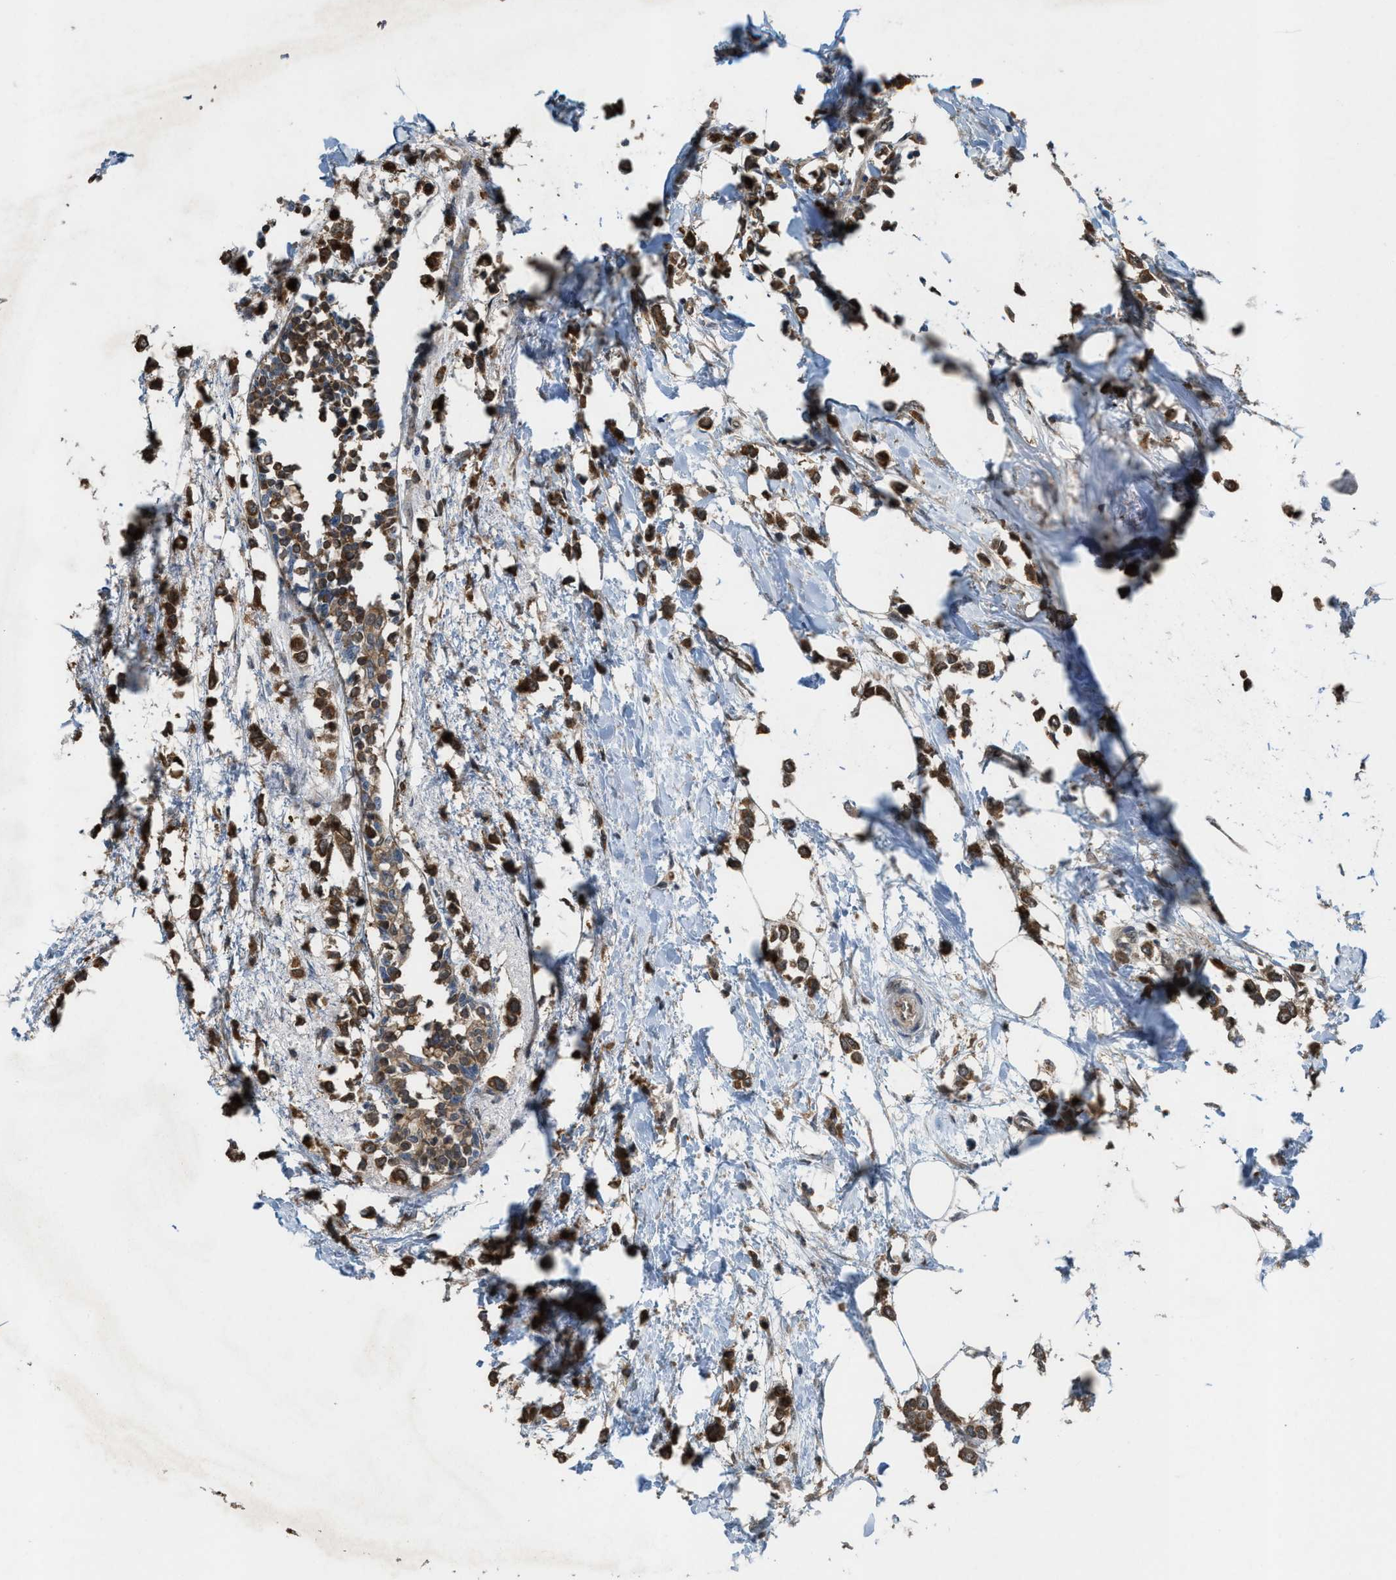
{"staining": {"intensity": "moderate", "quantity": ">75%", "location": "cytoplasmic/membranous"}, "tissue": "breast cancer", "cell_type": "Tumor cells", "image_type": "cancer", "snomed": [{"axis": "morphology", "description": "Lobular carcinoma"}, {"axis": "topography", "description": "Breast"}], "caption": "This image displays immunohistochemistry staining of breast cancer (lobular carcinoma), with medium moderate cytoplasmic/membranous positivity in approximately >75% of tumor cells.", "gene": "PLAA", "patient": {"sex": "female", "age": 51}}